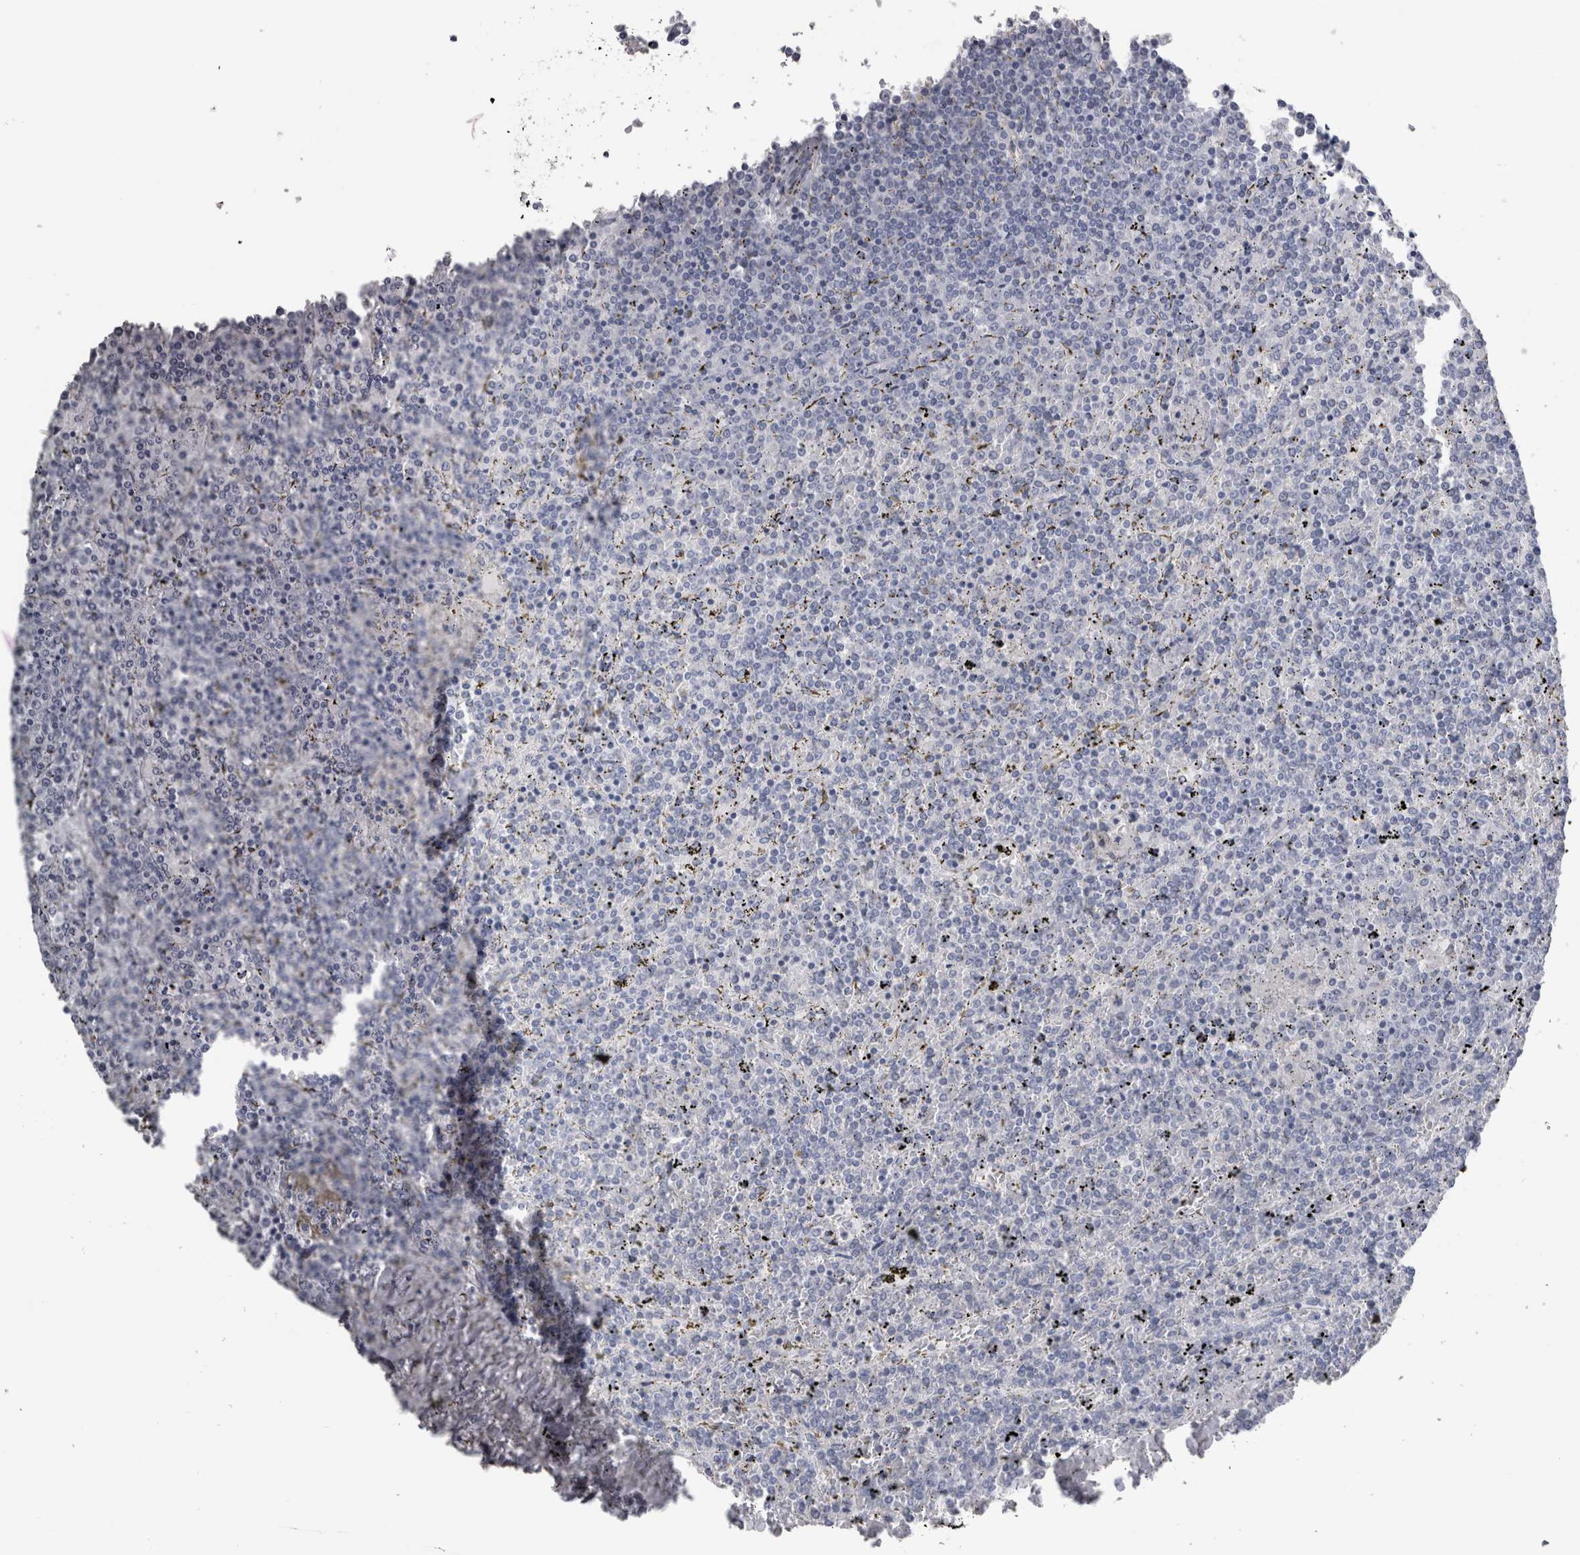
{"staining": {"intensity": "negative", "quantity": "none", "location": "none"}, "tissue": "lymphoma", "cell_type": "Tumor cells", "image_type": "cancer", "snomed": [{"axis": "morphology", "description": "Malignant lymphoma, non-Hodgkin's type, Low grade"}, {"axis": "topography", "description": "Spleen"}], "caption": "Immunohistochemistry of human lymphoma displays no positivity in tumor cells.", "gene": "PTH", "patient": {"sex": "female", "age": 19}}